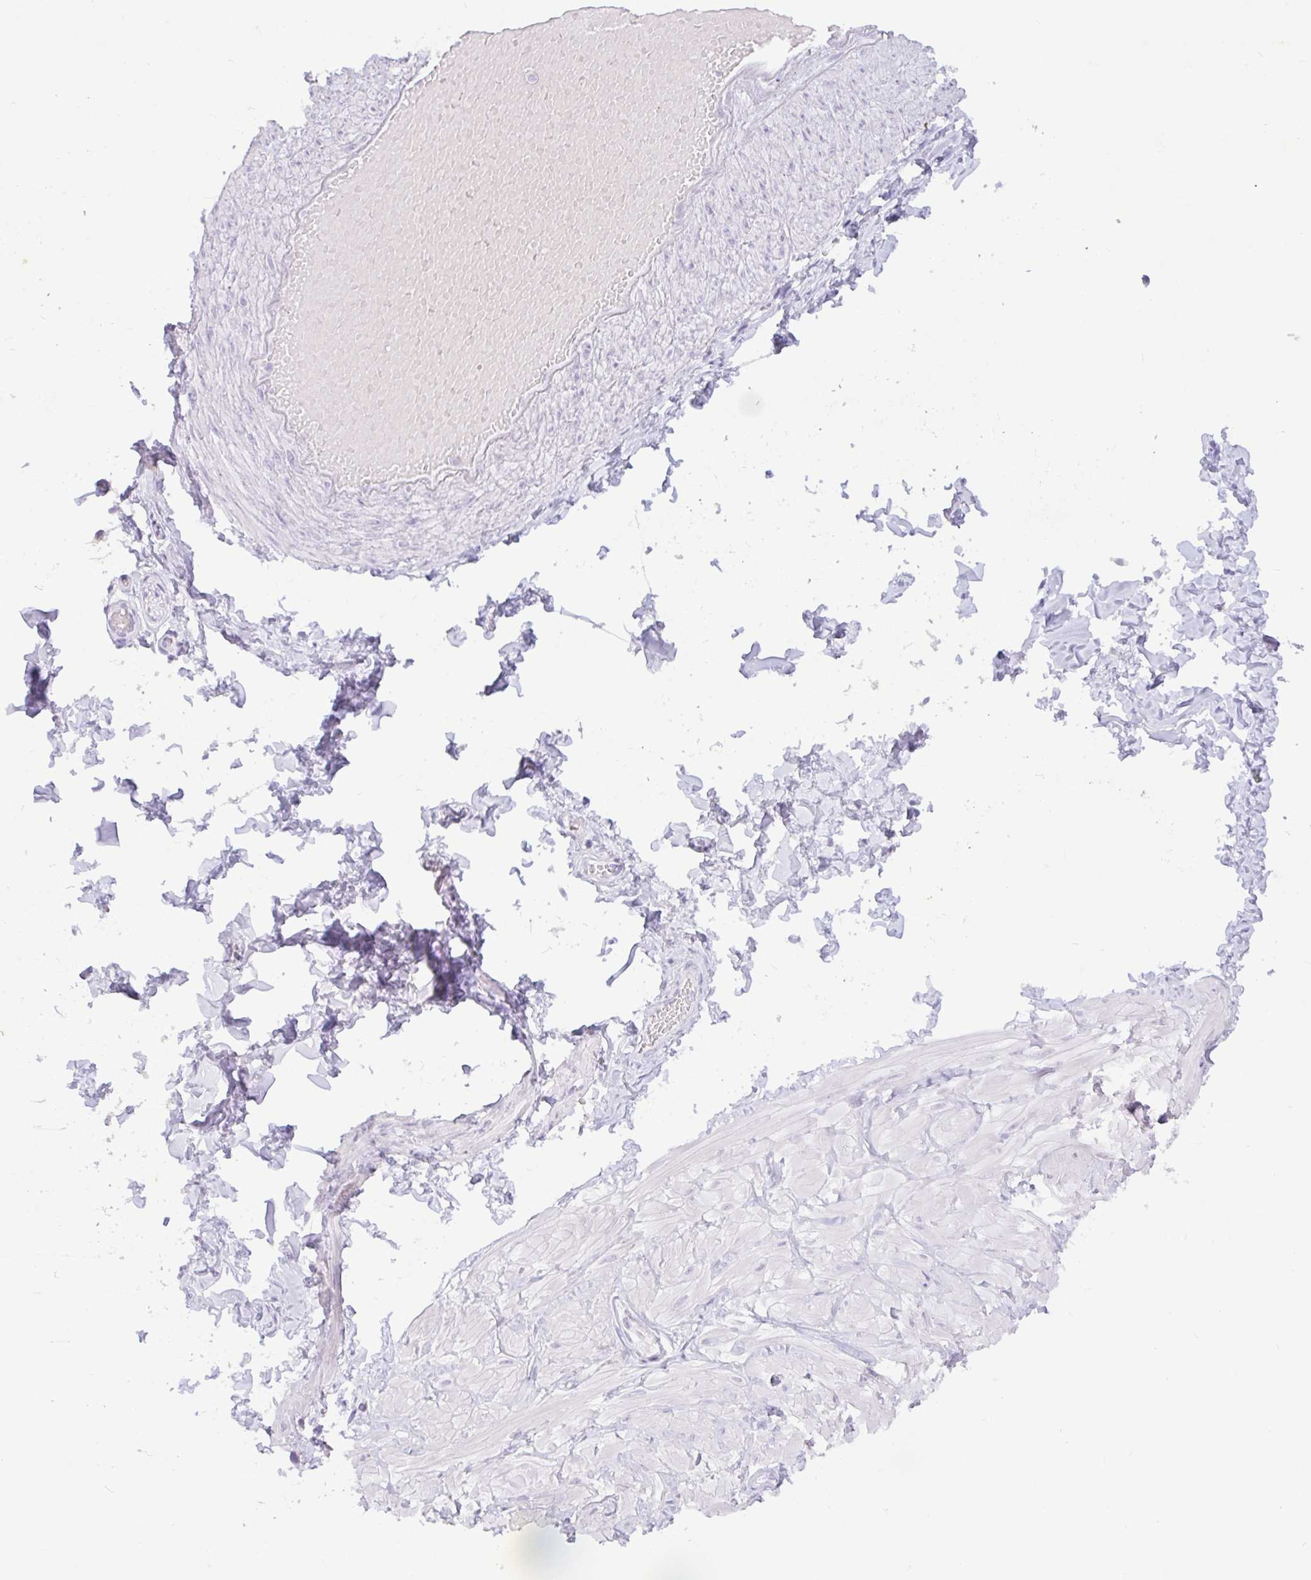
{"staining": {"intensity": "negative", "quantity": "none", "location": "none"}, "tissue": "adipose tissue", "cell_type": "Adipocytes", "image_type": "normal", "snomed": [{"axis": "morphology", "description": "Normal tissue, NOS"}, {"axis": "topography", "description": "Soft tissue"}, {"axis": "topography", "description": "Adipose tissue"}, {"axis": "topography", "description": "Vascular tissue"}, {"axis": "topography", "description": "Peripheral nerve tissue"}], "caption": "DAB immunohistochemical staining of unremarkable adipose tissue displays no significant expression in adipocytes. (Brightfield microscopy of DAB (3,3'-diaminobenzidine) IHC at high magnification).", "gene": "CTSE", "patient": {"sex": "male", "age": 29}}